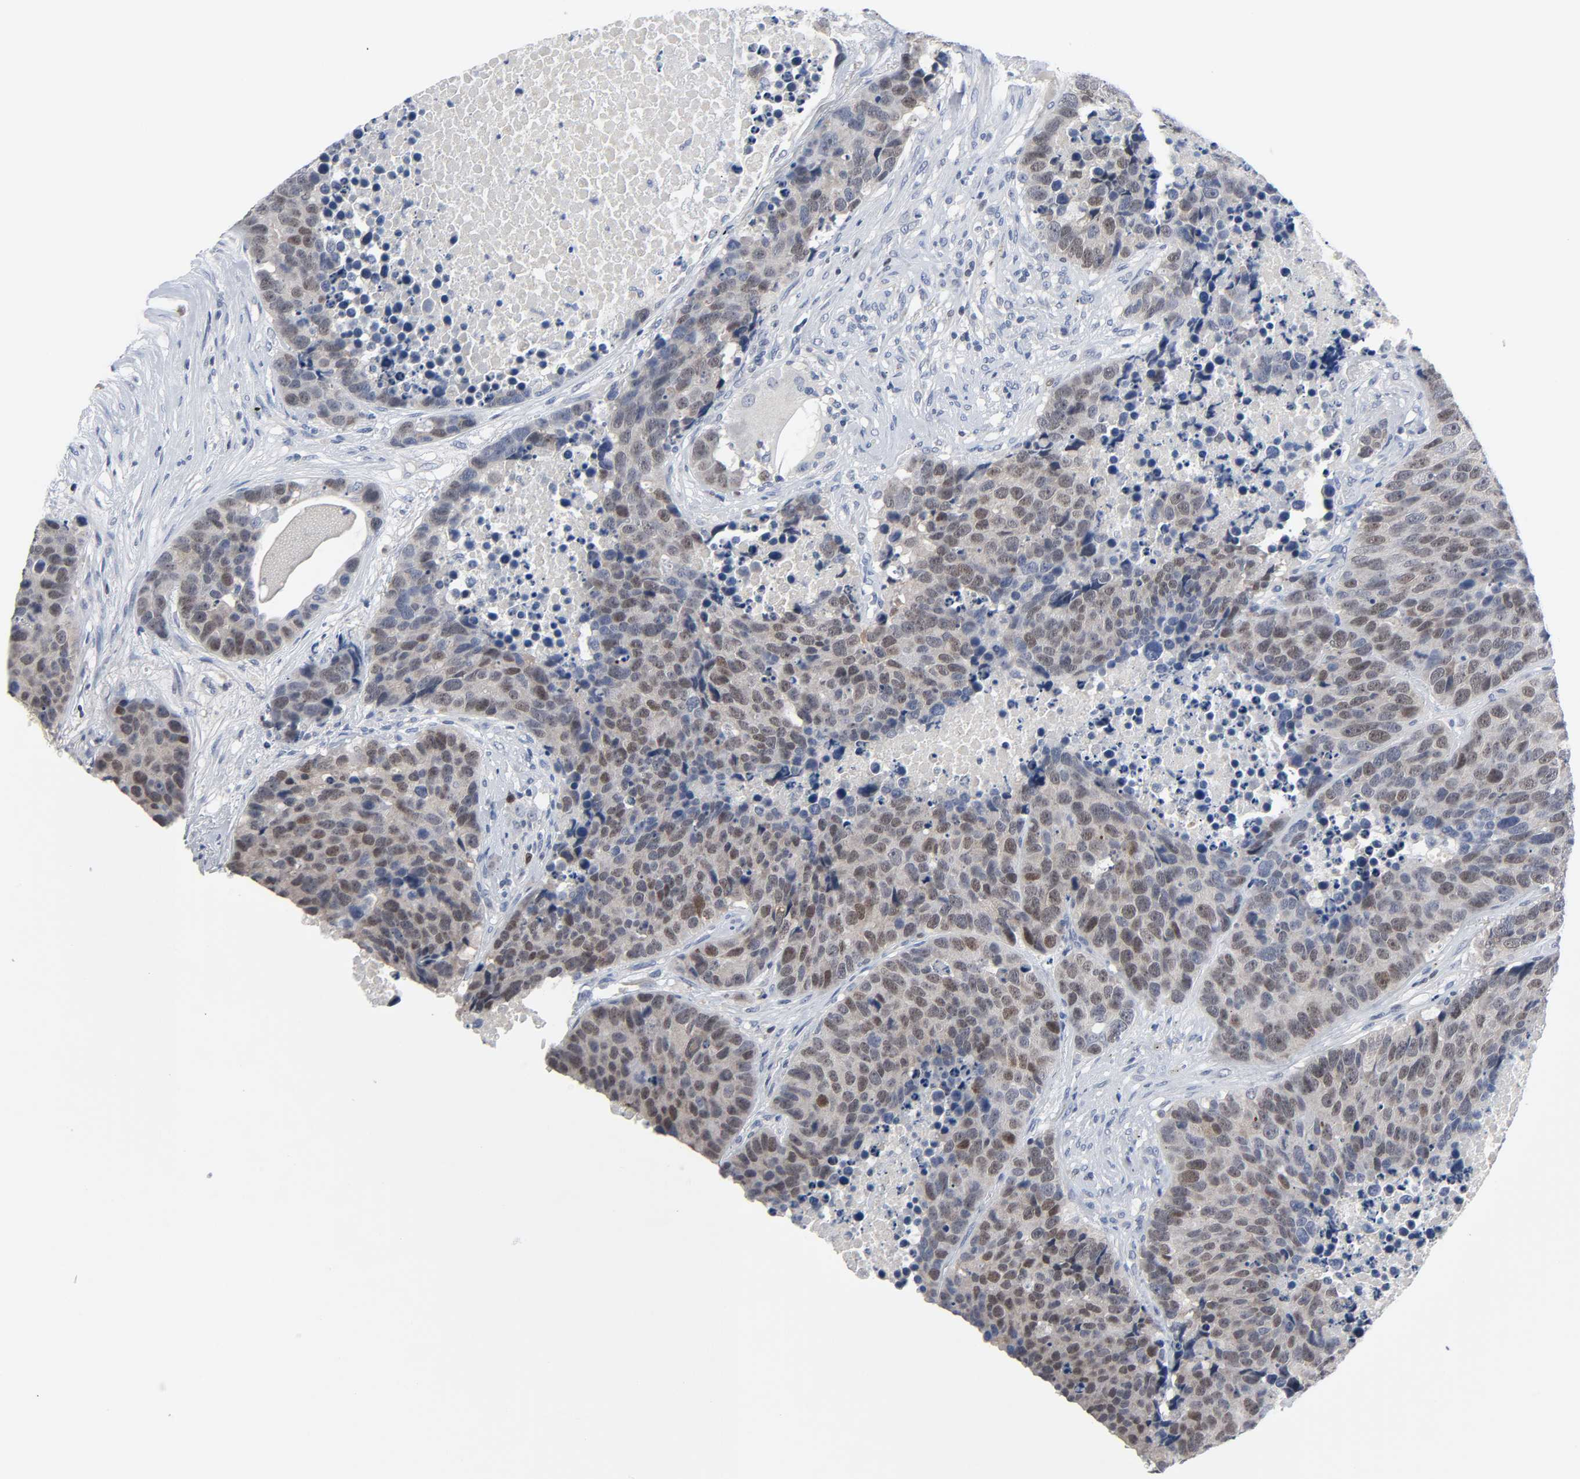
{"staining": {"intensity": "weak", "quantity": "25%-75%", "location": "cytoplasmic/membranous,nuclear"}, "tissue": "carcinoid", "cell_type": "Tumor cells", "image_type": "cancer", "snomed": [{"axis": "morphology", "description": "Carcinoid, malignant, NOS"}, {"axis": "topography", "description": "Lung"}], "caption": "Protein staining of carcinoid tissue demonstrates weak cytoplasmic/membranous and nuclear positivity in approximately 25%-75% of tumor cells.", "gene": "WEE1", "patient": {"sex": "male", "age": 60}}